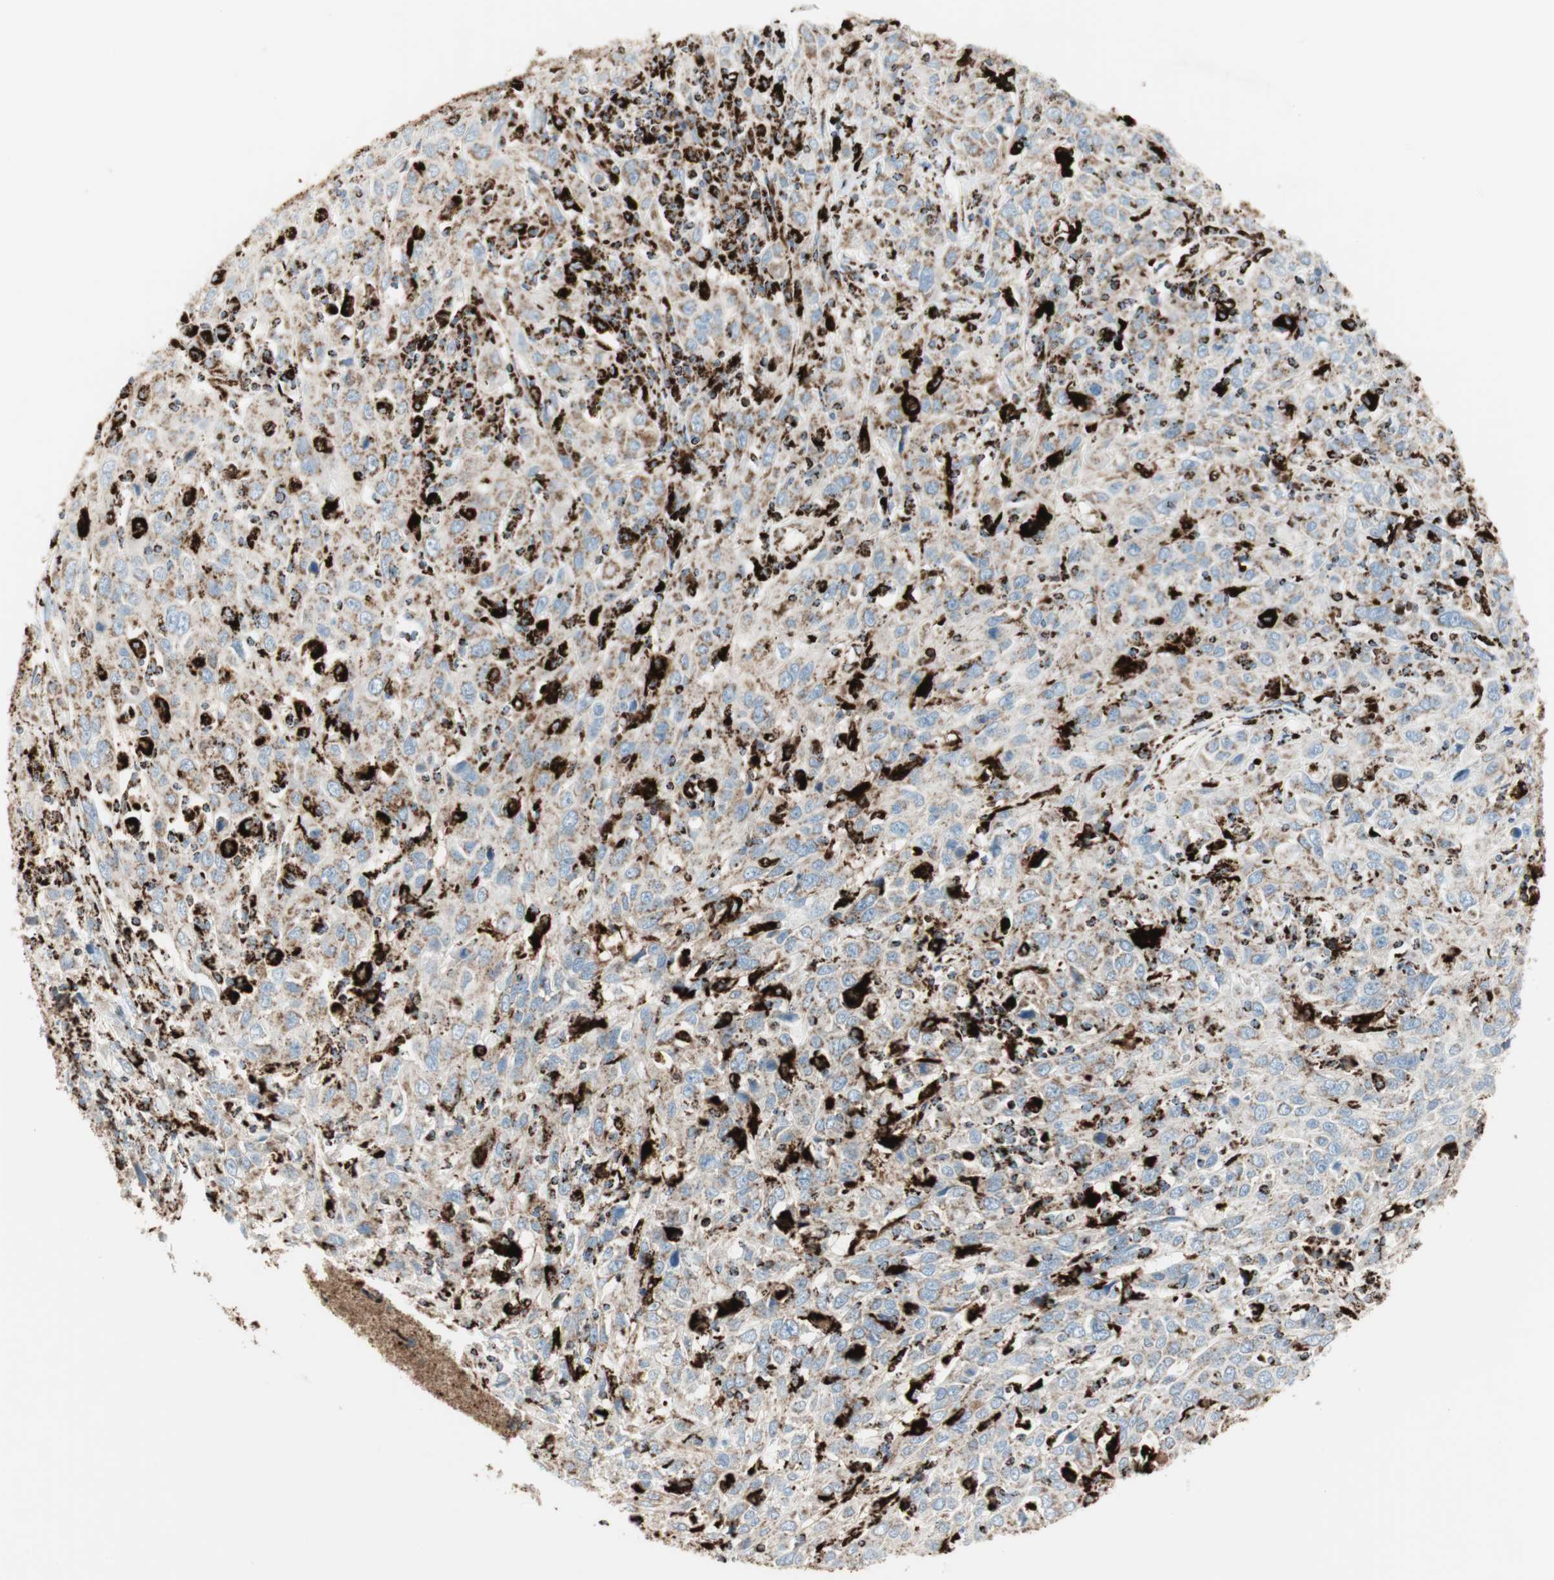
{"staining": {"intensity": "moderate", "quantity": "<25%", "location": "cytoplasmic/membranous"}, "tissue": "cervical cancer", "cell_type": "Tumor cells", "image_type": "cancer", "snomed": [{"axis": "morphology", "description": "Squamous cell carcinoma, NOS"}, {"axis": "topography", "description": "Cervix"}], "caption": "Brown immunohistochemical staining in cervical cancer (squamous cell carcinoma) shows moderate cytoplasmic/membranous expression in about <25% of tumor cells. (IHC, brightfield microscopy, high magnification).", "gene": "ME2", "patient": {"sex": "female", "age": 46}}